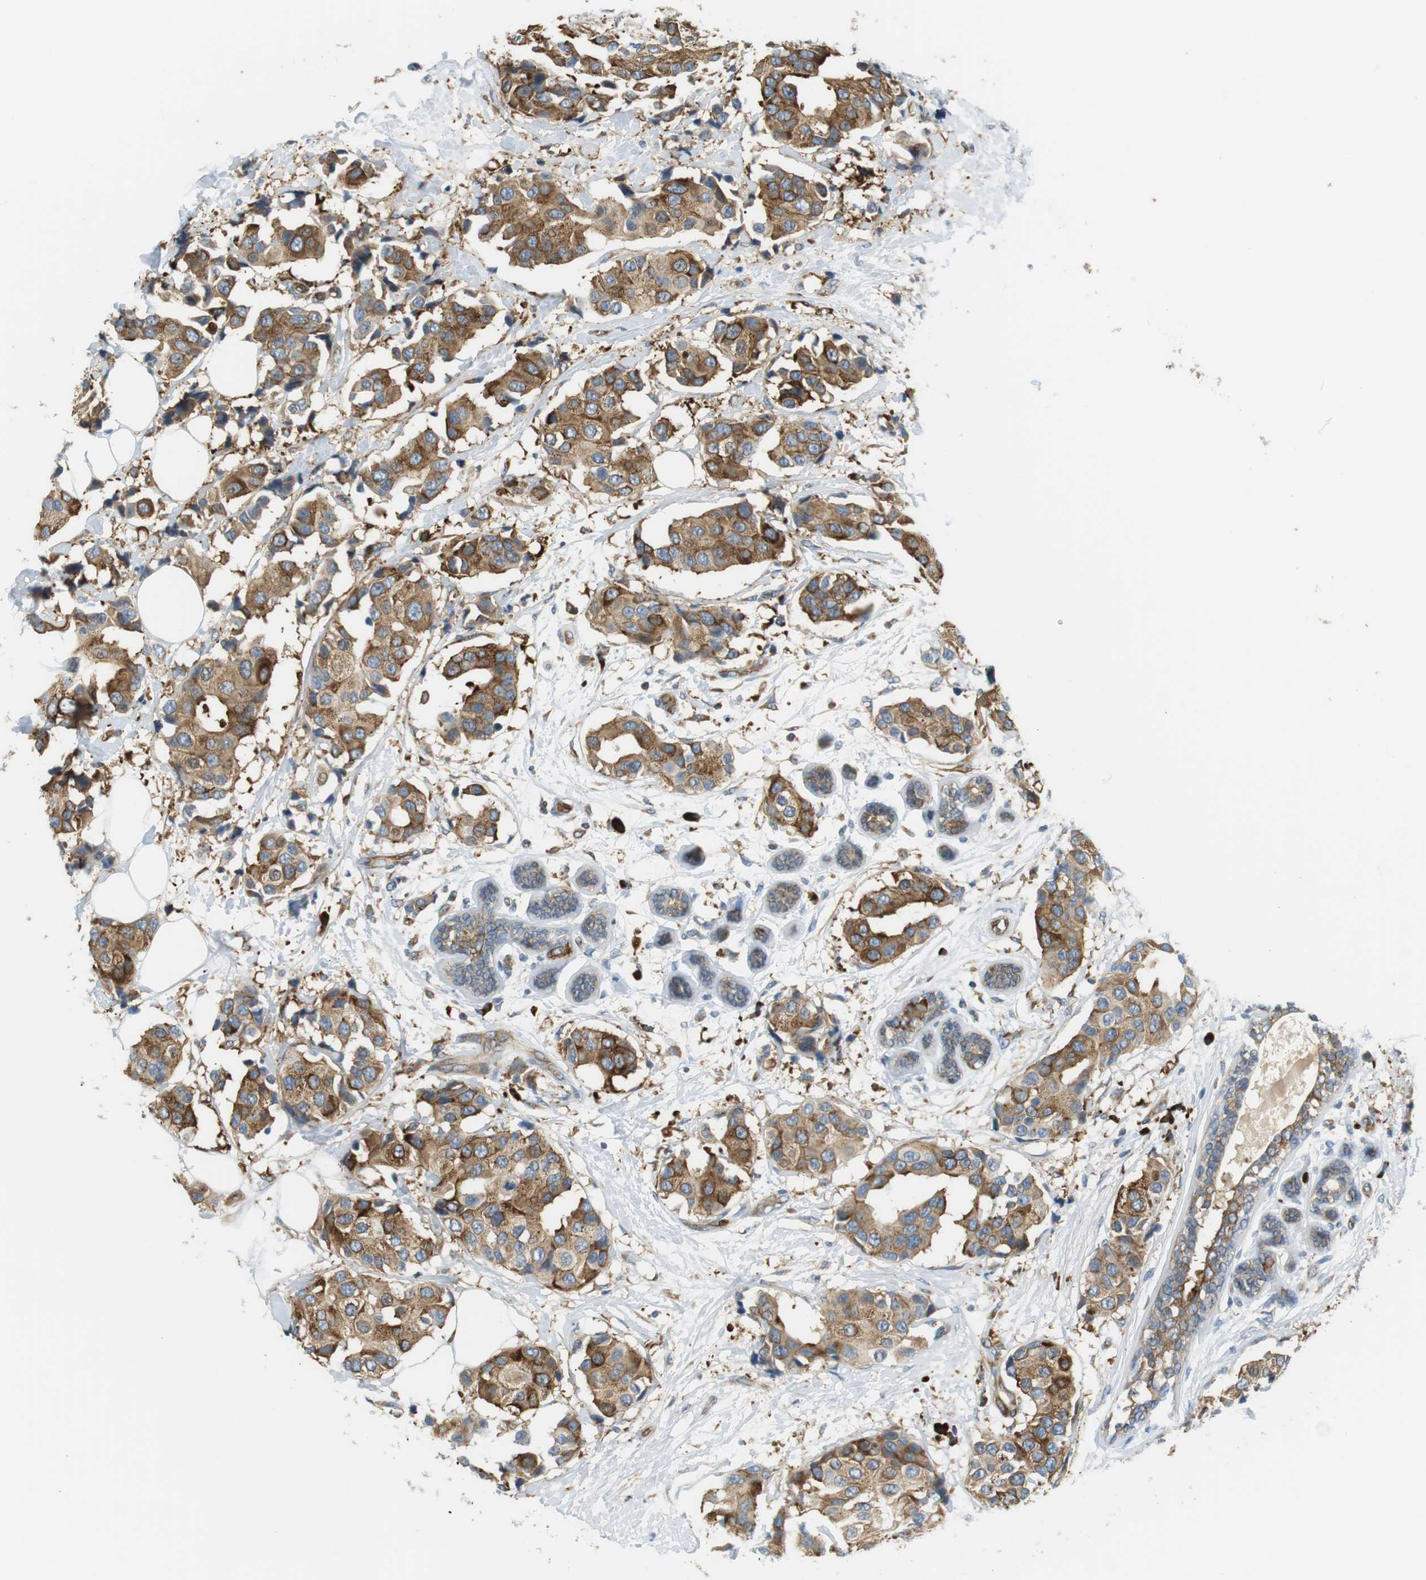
{"staining": {"intensity": "moderate", "quantity": ">75%", "location": "cytoplasmic/membranous"}, "tissue": "breast cancer", "cell_type": "Tumor cells", "image_type": "cancer", "snomed": [{"axis": "morphology", "description": "Normal tissue, NOS"}, {"axis": "morphology", "description": "Duct carcinoma"}, {"axis": "topography", "description": "Breast"}], "caption": "A brown stain shows moderate cytoplasmic/membranous expression of a protein in human infiltrating ductal carcinoma (breast) tumor cells. The staining was performed using DAB (3,3'-diaminobenzidine) to visualize the protein expression in brown, while the nuclei were stained in blue with hematoxylin (Magnification: 20x).", "gene": "TMEM200A", "patient": {"sex": "female", "age": 39}}